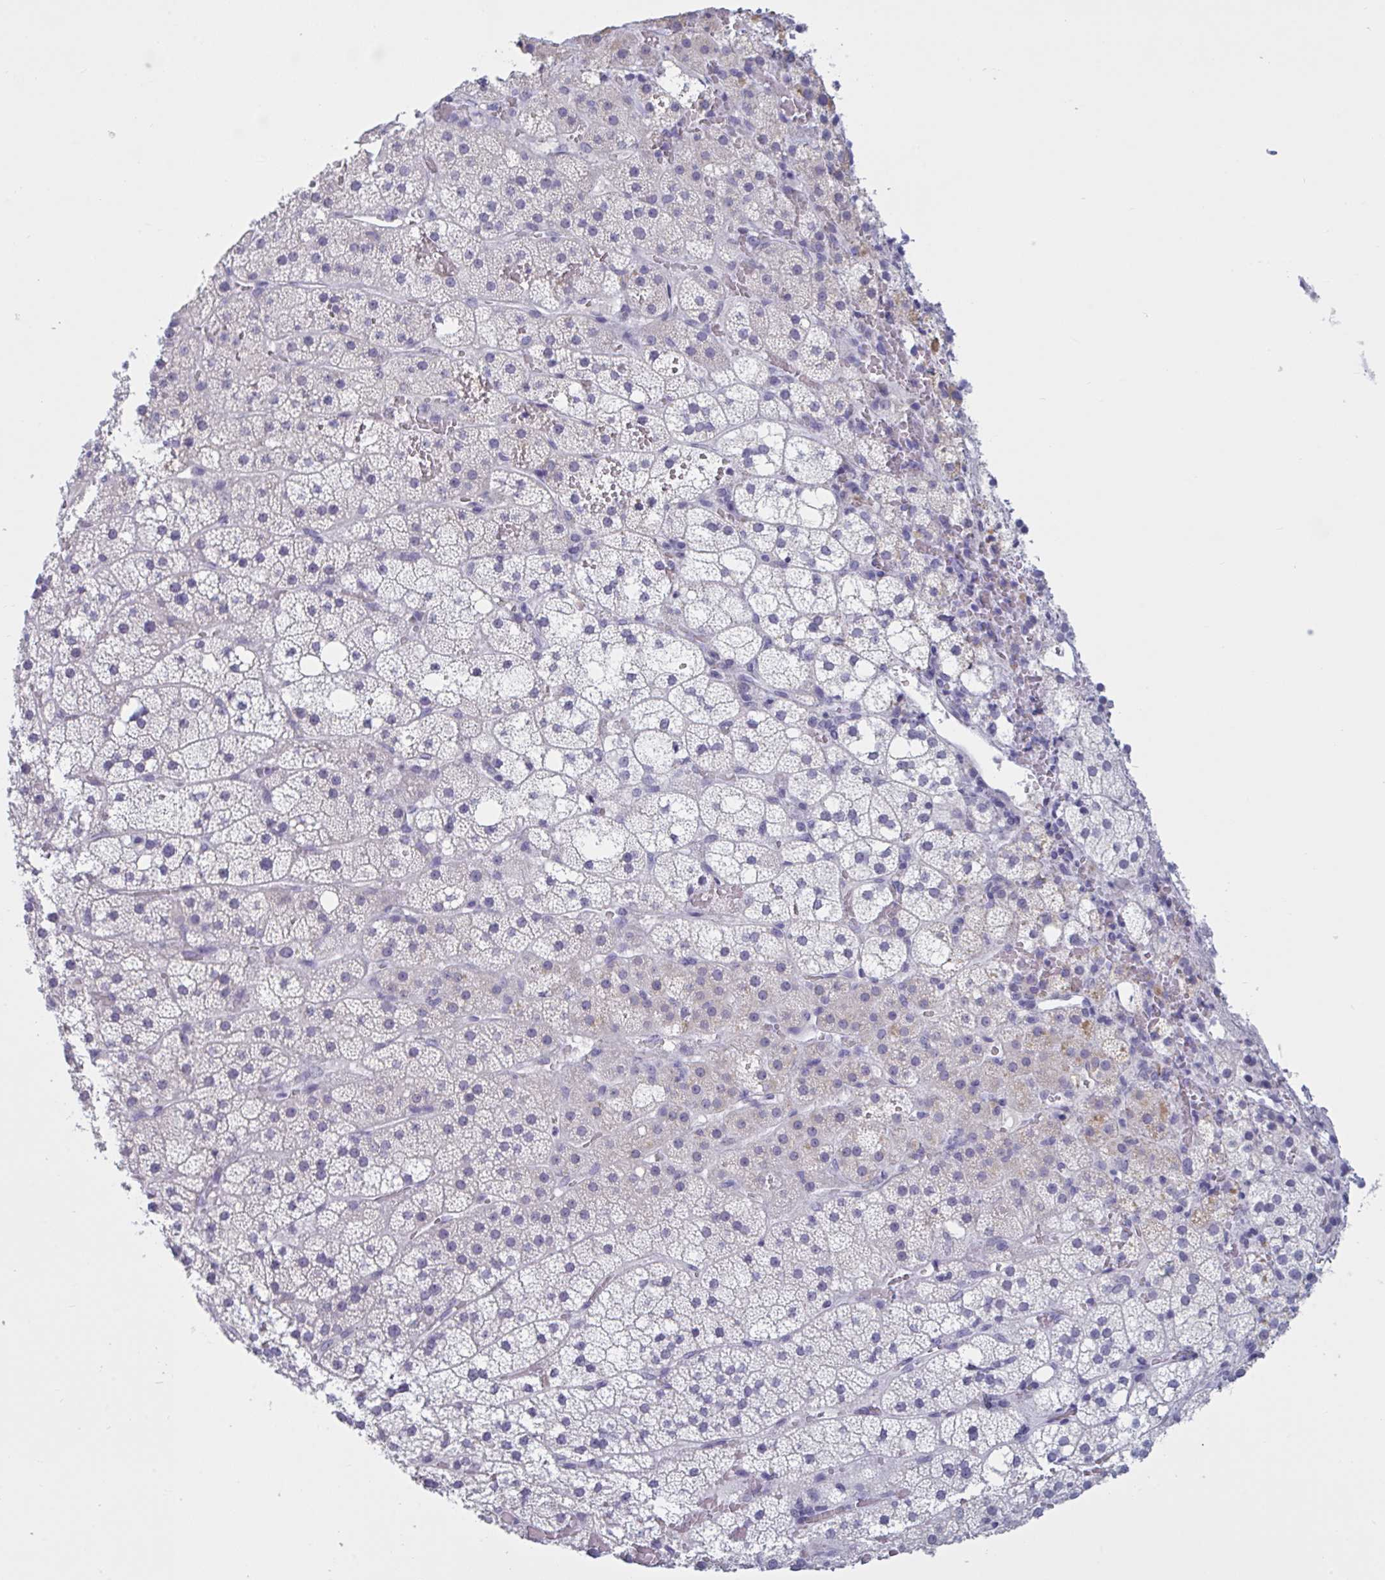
{"staining": {"intensity": "weak", "quantity": "<25%", "location": "cytoplasmic/membranous"}, "tissue": "adrenal gland", "cell_type": "Glandular cells", "image_type": "normal", "snomed": [{"axis": "morphology", "description": "Normal tissue, NOS"}, {"axis": "topography", "description": "Adrenal gland"}], "caption": "The image demonstrates no significant expression in glandular cells of adrenal gland. The staining was performed using DAB to visualize the protein expression in brown, while the nuclei were stained in blue with hematoxylin (Magnification: 20x).", "gene": "NDUFC2", "patient": {"sex": "male", "age": 53}}